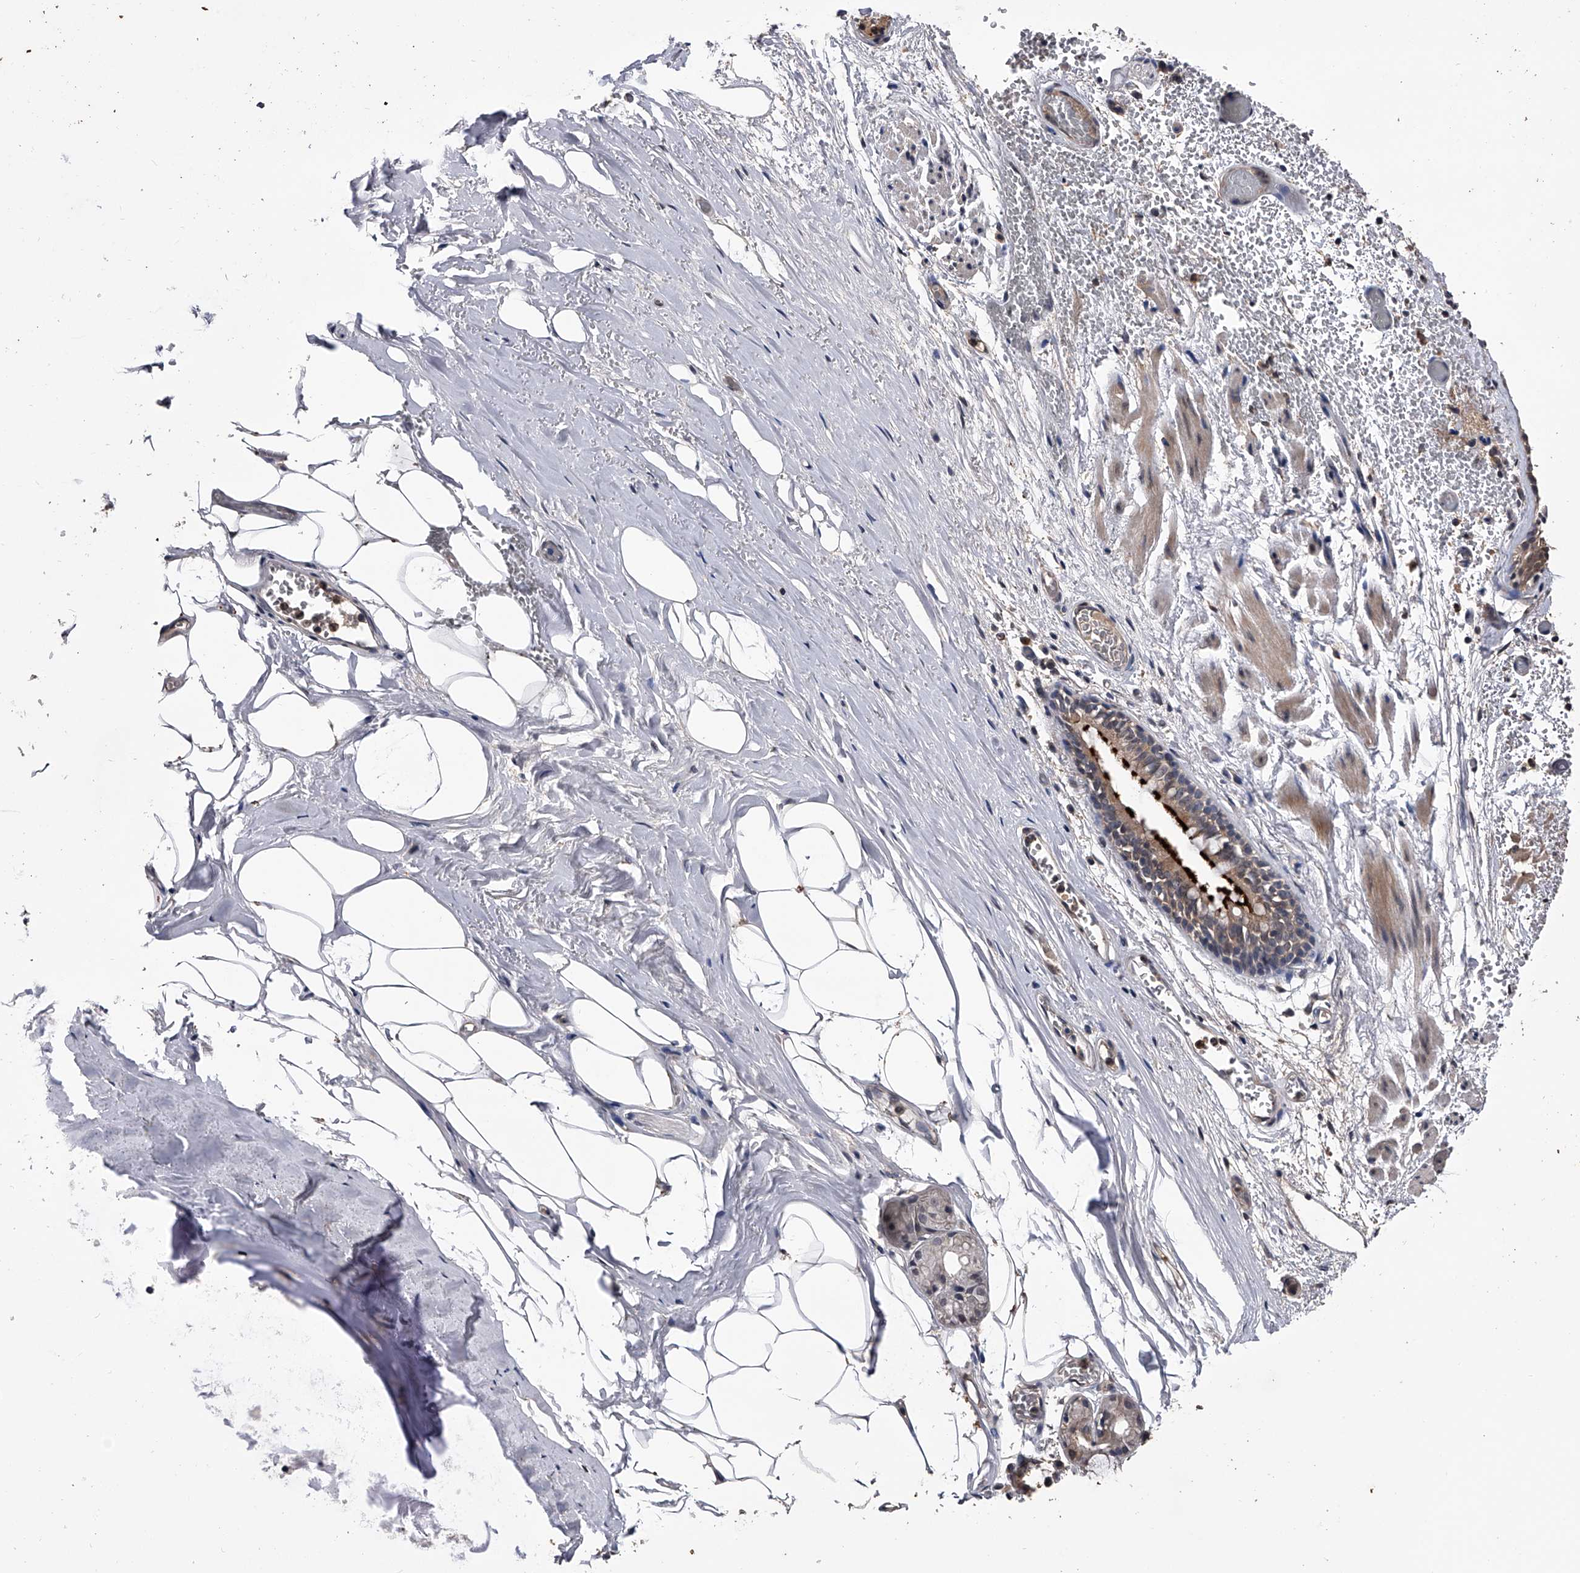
{"staining": {"intensity": "strong", "quantity": ">75%", "location": "cytoplasmic/membranous"}, "tissue": "bronchus", "cell_type": "Respiratory epithelial cells", "image_type": "normal", "snomed": [{"axis": "morphology", "description": "Normal tissue, NOS"}, {"axis": "topography", "description": "Bronchus"}, {"axis": "topography", "description": "Lung"}], "caption": "This image shows immunohistochemistry staining of normal human bronchus, with high strong cytoplasmic/membranous expression in about >75% of respiratory epithelial cells.", "gene": "EFCAB7", "patient": {"sex": "male", "age": 56}}